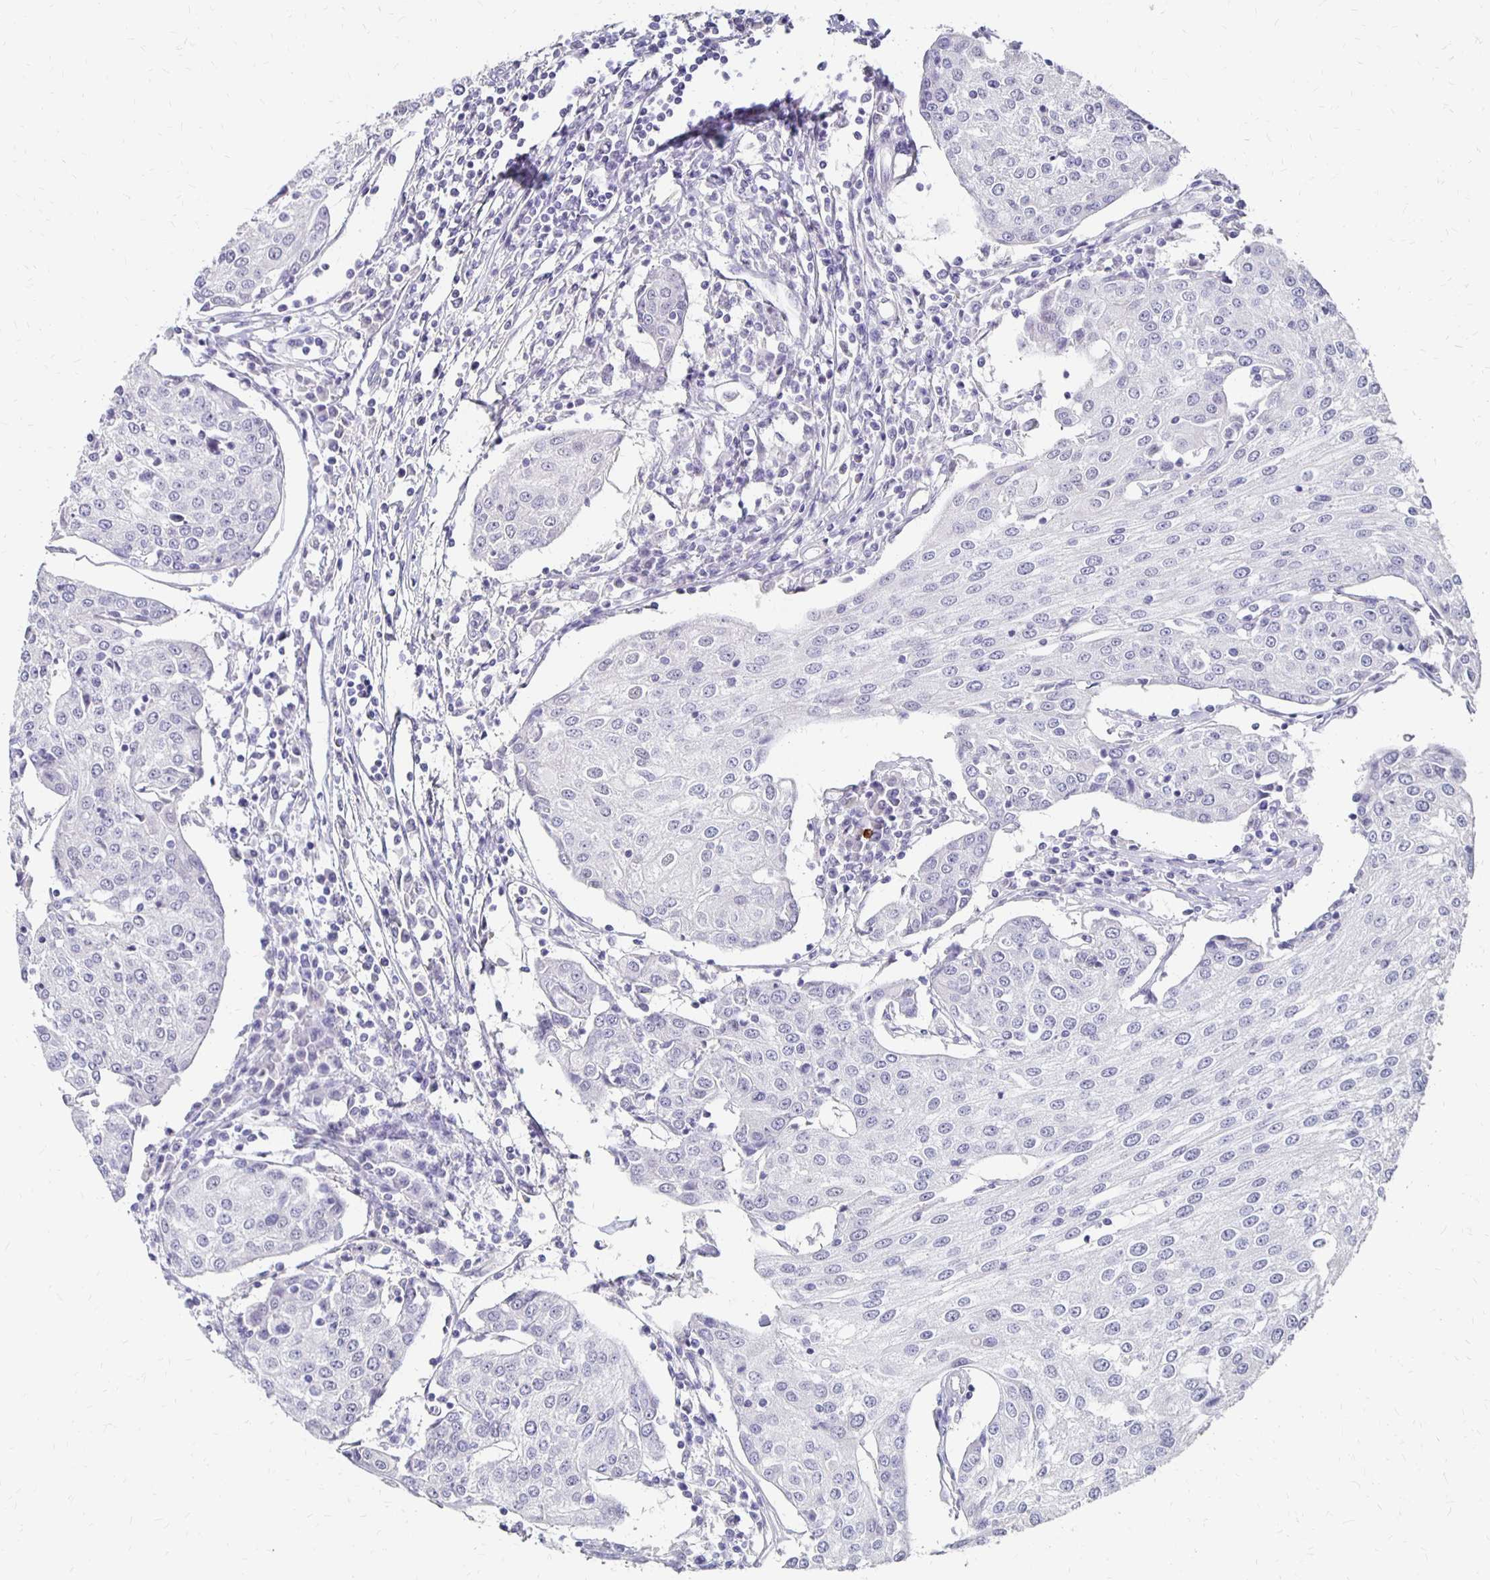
{"staining": {"intensity": "negative", "quantity": "none", "location": "none"}, "tissue": "urothelial cancer", "cell_type": "Tumor cells", "image_type": "cancer", "snomed": [{"axis": "morphology", "description": "Urothelial carcinoma, High grade"}, {"axis": "topography", "description": "Urinary bladder"}], "caption": "There is no significant positivity in tumor cells of urothelial cancer.", "gene": "ATOSB", "patient": {"sex": "female", "age": 85}}